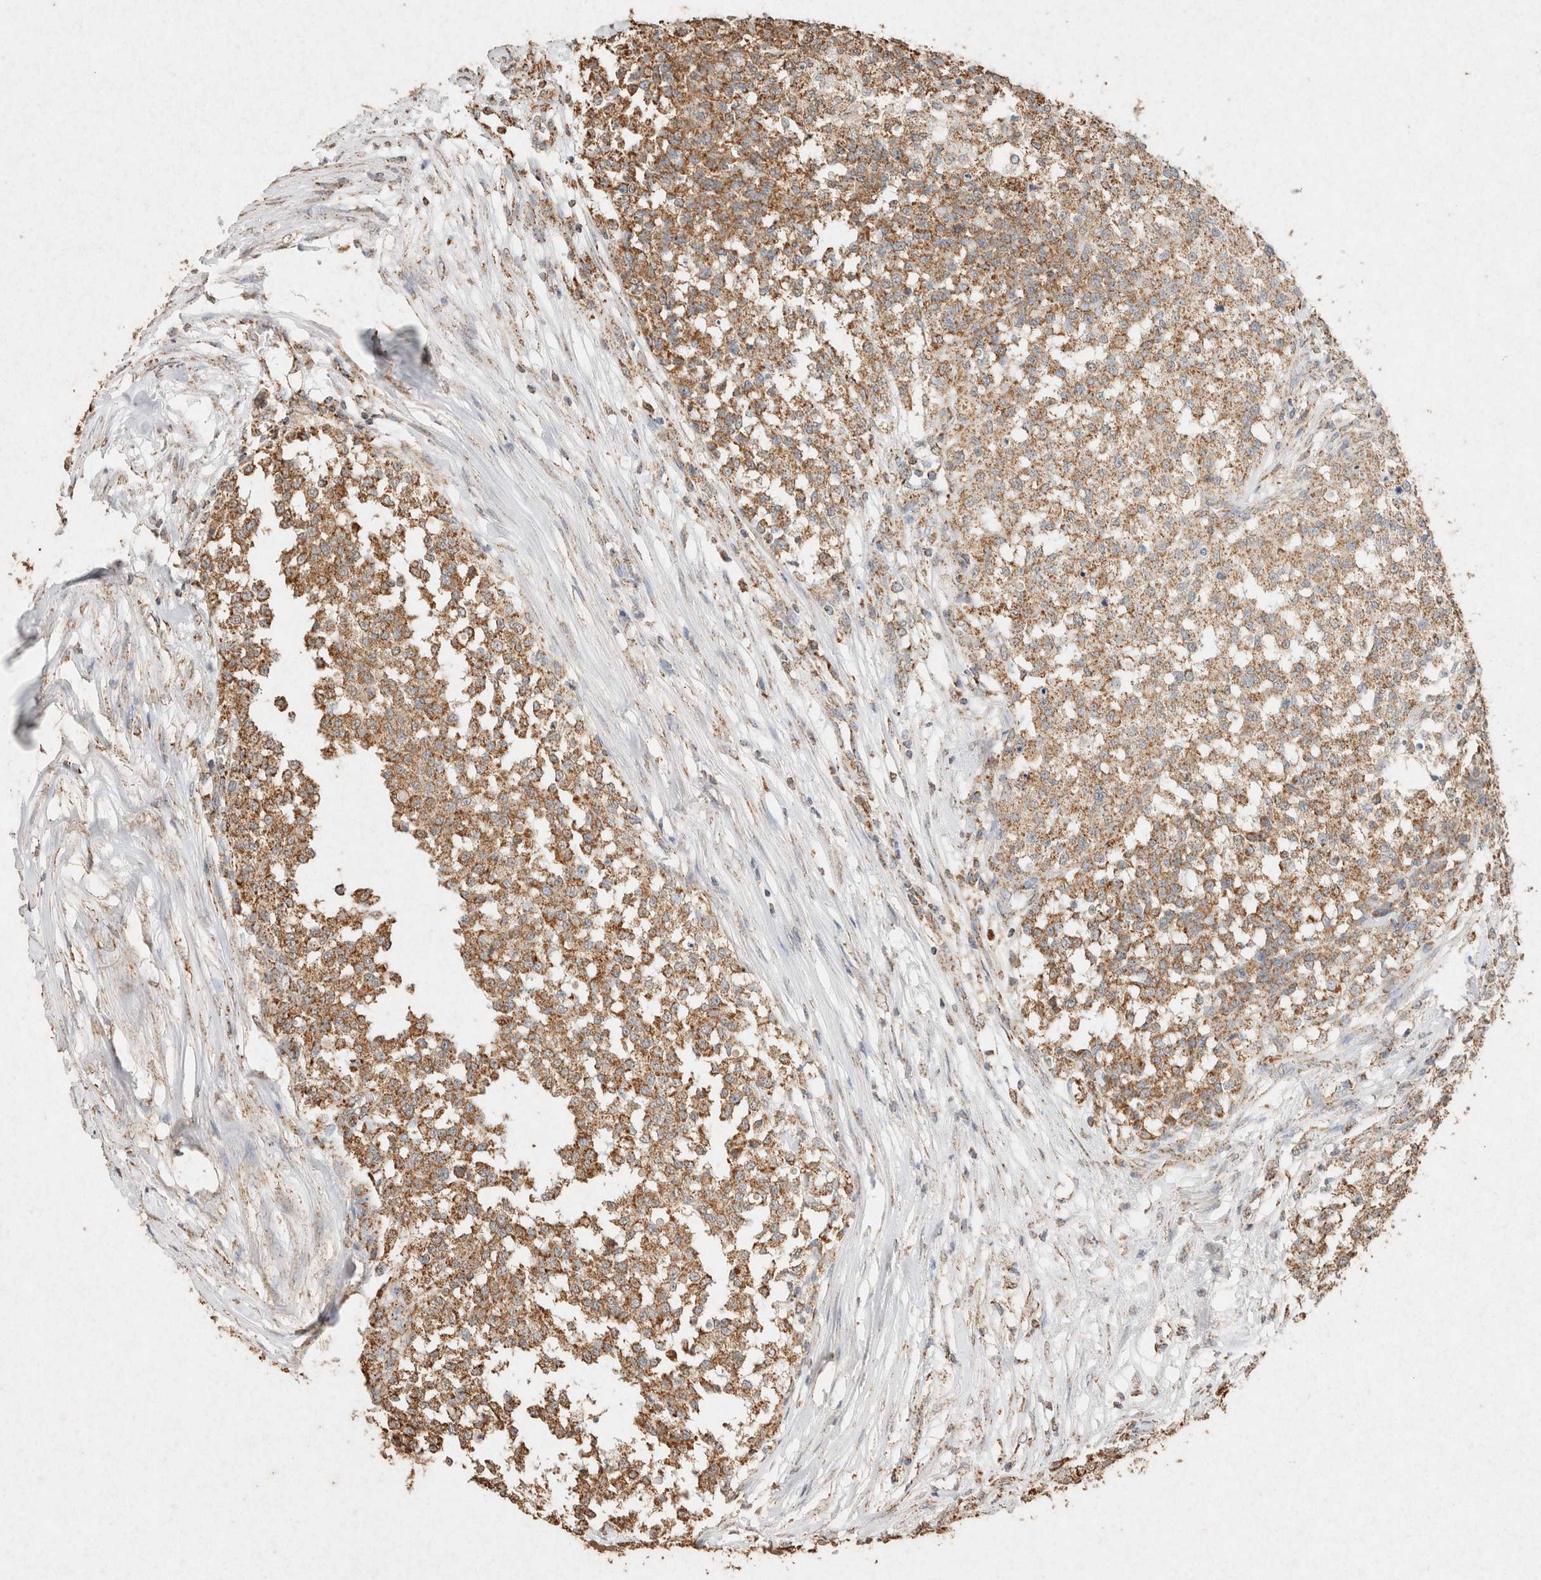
{"staining": {"intensity": "moderate", "quantity": ">75%", "location": "cytoplasmic/membranous"}, "tissue": "testis cancer", "cell_type": "Tumor cells", "image_type": "cancer", "snomed": [{"axis": "morphology", "description": "Seminoma, NOS"}, {"axis": "topography", "description": "Testis"}], "caption": "IHC photomicrograph of neoplastic tissue: testis cancer stained using immunohistochemistry (IHC) reveals medium levels of moderate protein expression localized specifically in the cytoplasmic/membranous of tumor cells, appearing as a cytoplasmic/membranous brown color.", "gene": "SDC2", "patient": {"sex": "male", "age": 59}}